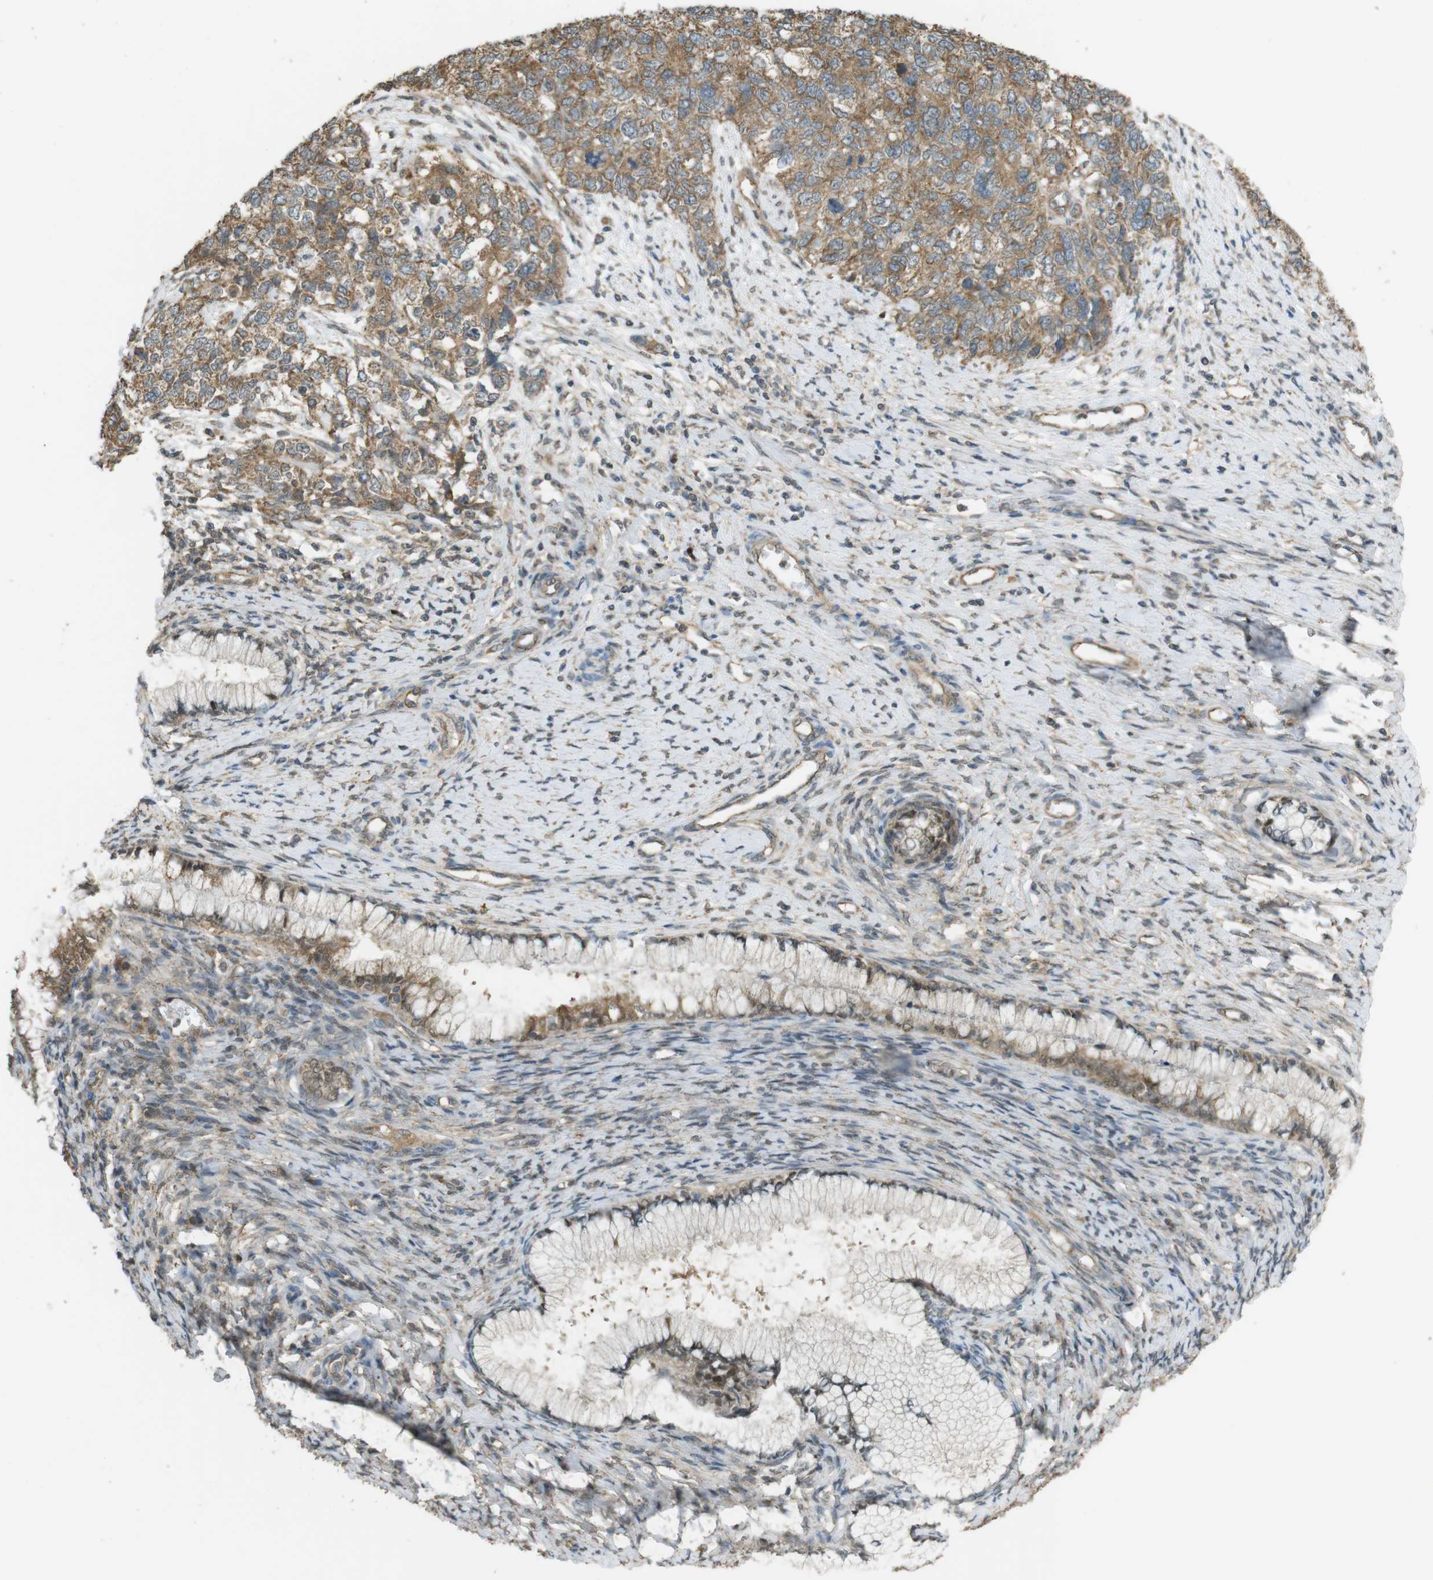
{"staining": {"intensity": "moderate", "quantity": ">75%", "location": "cytoplasmic/membranous"}, "tissue": "cervical cancer", "cell_type": "Tumor cells", "image_type": "cancer", "snomed": [{"axis": "morphology", "description": "Squamous cell carcinoma, NOS"}, {"axis": "topography", "description": "Cervix"}], "caption": "Immunohistochemical staining of human cervical squamous cell carcinoma exhibits medium levels of moderate cytoplasmic/membranous positivity in approximately >75% of tumor cells.", "gene": "ZDHHC20", "patient": {"sex": "female", "age": 63}}